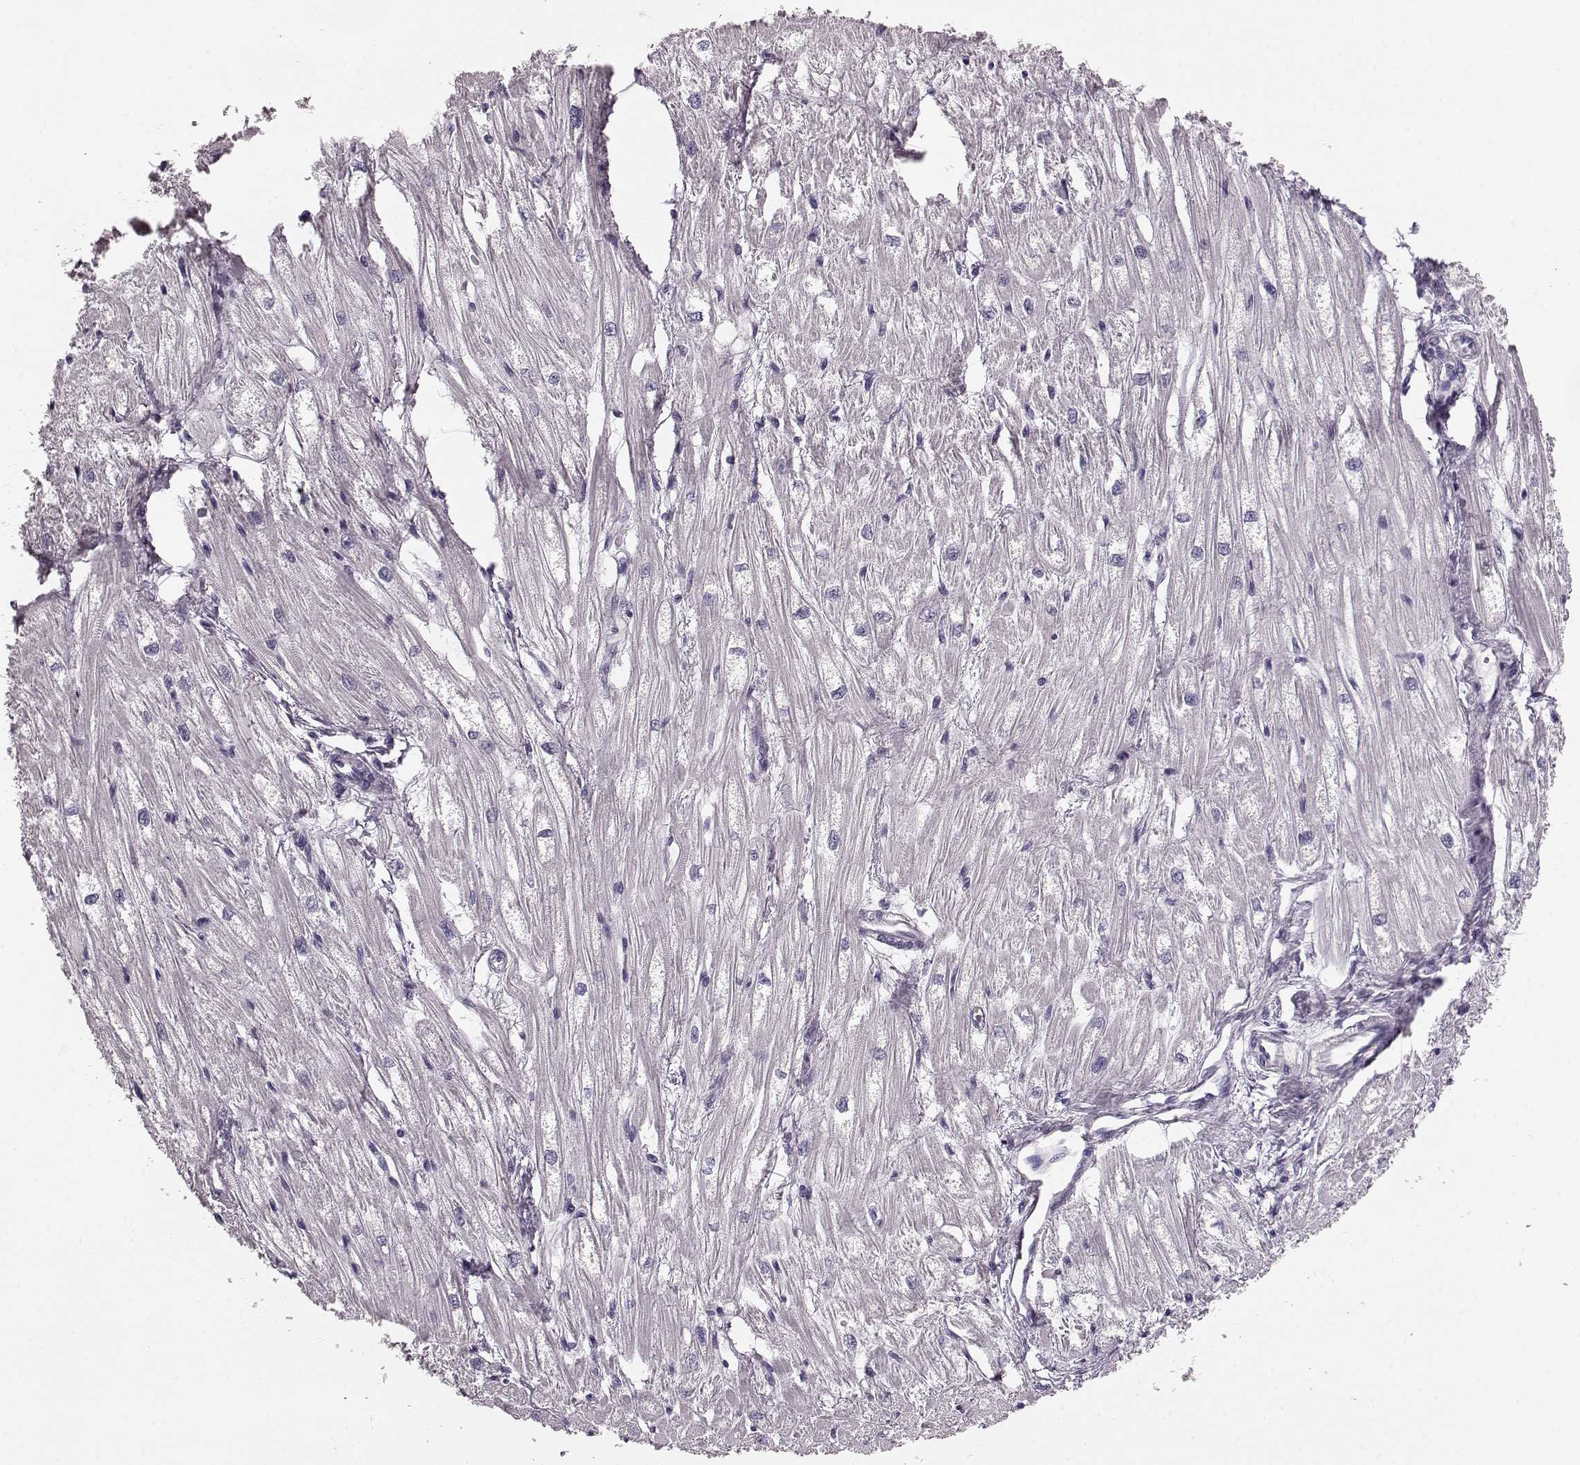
{"staining": {"intensity": "negative", "quantity": "none", "location": "none"}, "tissue": "heart muscle", "cell_type": "Cardiomyocytes", "image_type": "normal", "snomed": [{"axis": "morphology", "description": "Normal tissue, NOS"}, {"axis": "topography", "description": "Heart"}], "caption": "Immunohistochemical staining of benign heart muscle shows no significant positivity in cardiomyocytes.", "gene": "BFSP2", "patient": {"sex": "male", "age": 61}}